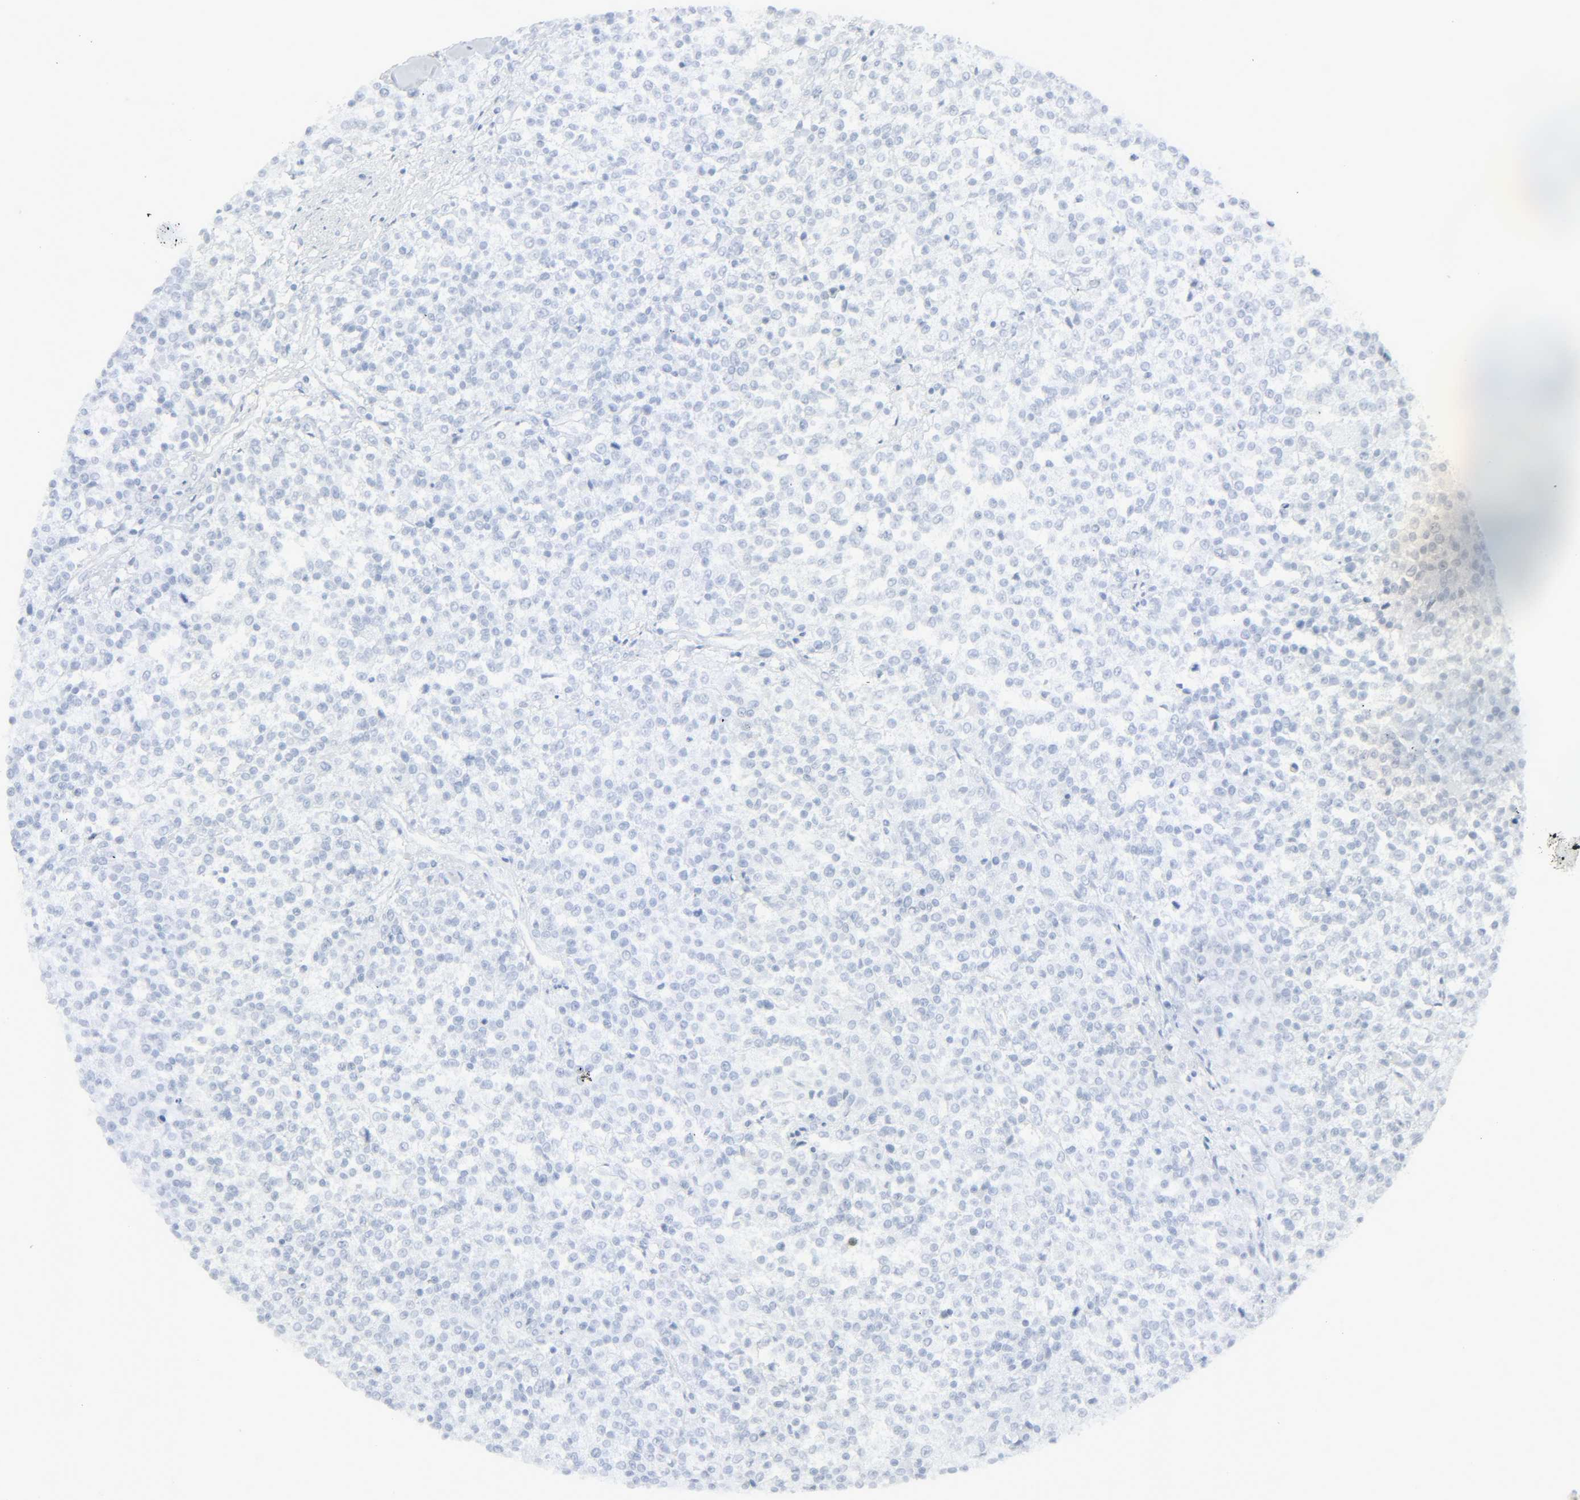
{"staining": {"intensity": "negative", "quantity": "none", "location": "none"}, "tissue": "testis cancer", "cell_type": "Tumor cells", "image_type": "cancer", "snomed": [{"axis": "morphology", "description": "Seminoma, NOS"}, {"axis": "topography", "description": "Testis"}], "caption": "Human seminoma (testis) stained for a protein using immunohistochemistry exhibits no staining in tumor cells.", "gene": "ZBTB16", "patient": {"sex": "male", "age": 59}}